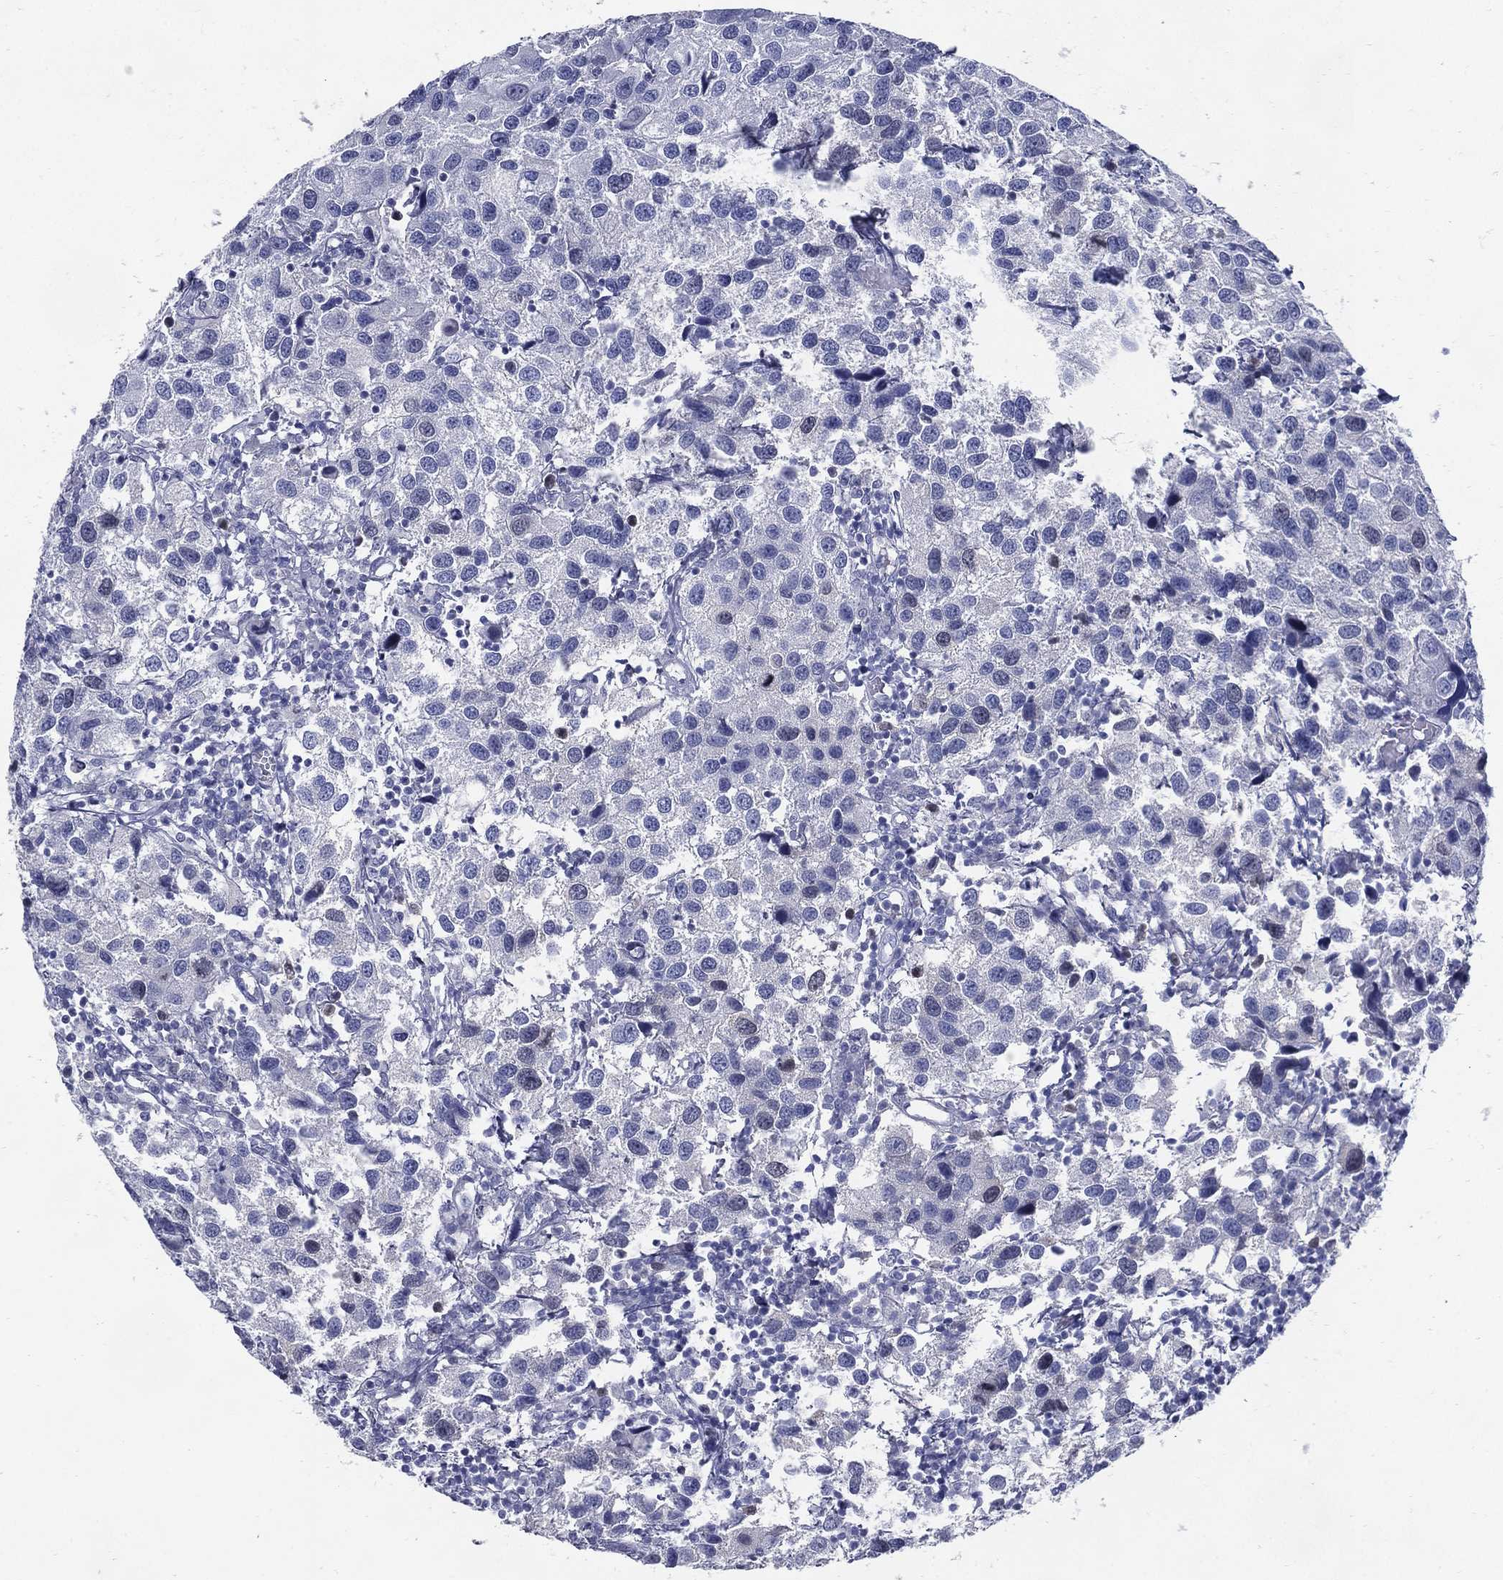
{"staining": {"intensity": "negative", "quantity": "none", "location": "none"}, "tissue": "urothelial cancer", "cell_type": "Tumor cells", "image_type": "cancer", "snomed": [{"axis": "morphology", "description": "Urothelial carcinoma, High grade"}, {"axis": "topography", "description": "Urinary bladder"}], "caption": "This is a histopathology image of immunohistochemistry staining of high-grade urothelial carcinoma, which shows no expression in tumor cells.", "gene": "KIF2C", "patient": {"sex": "male", "age": 79}}